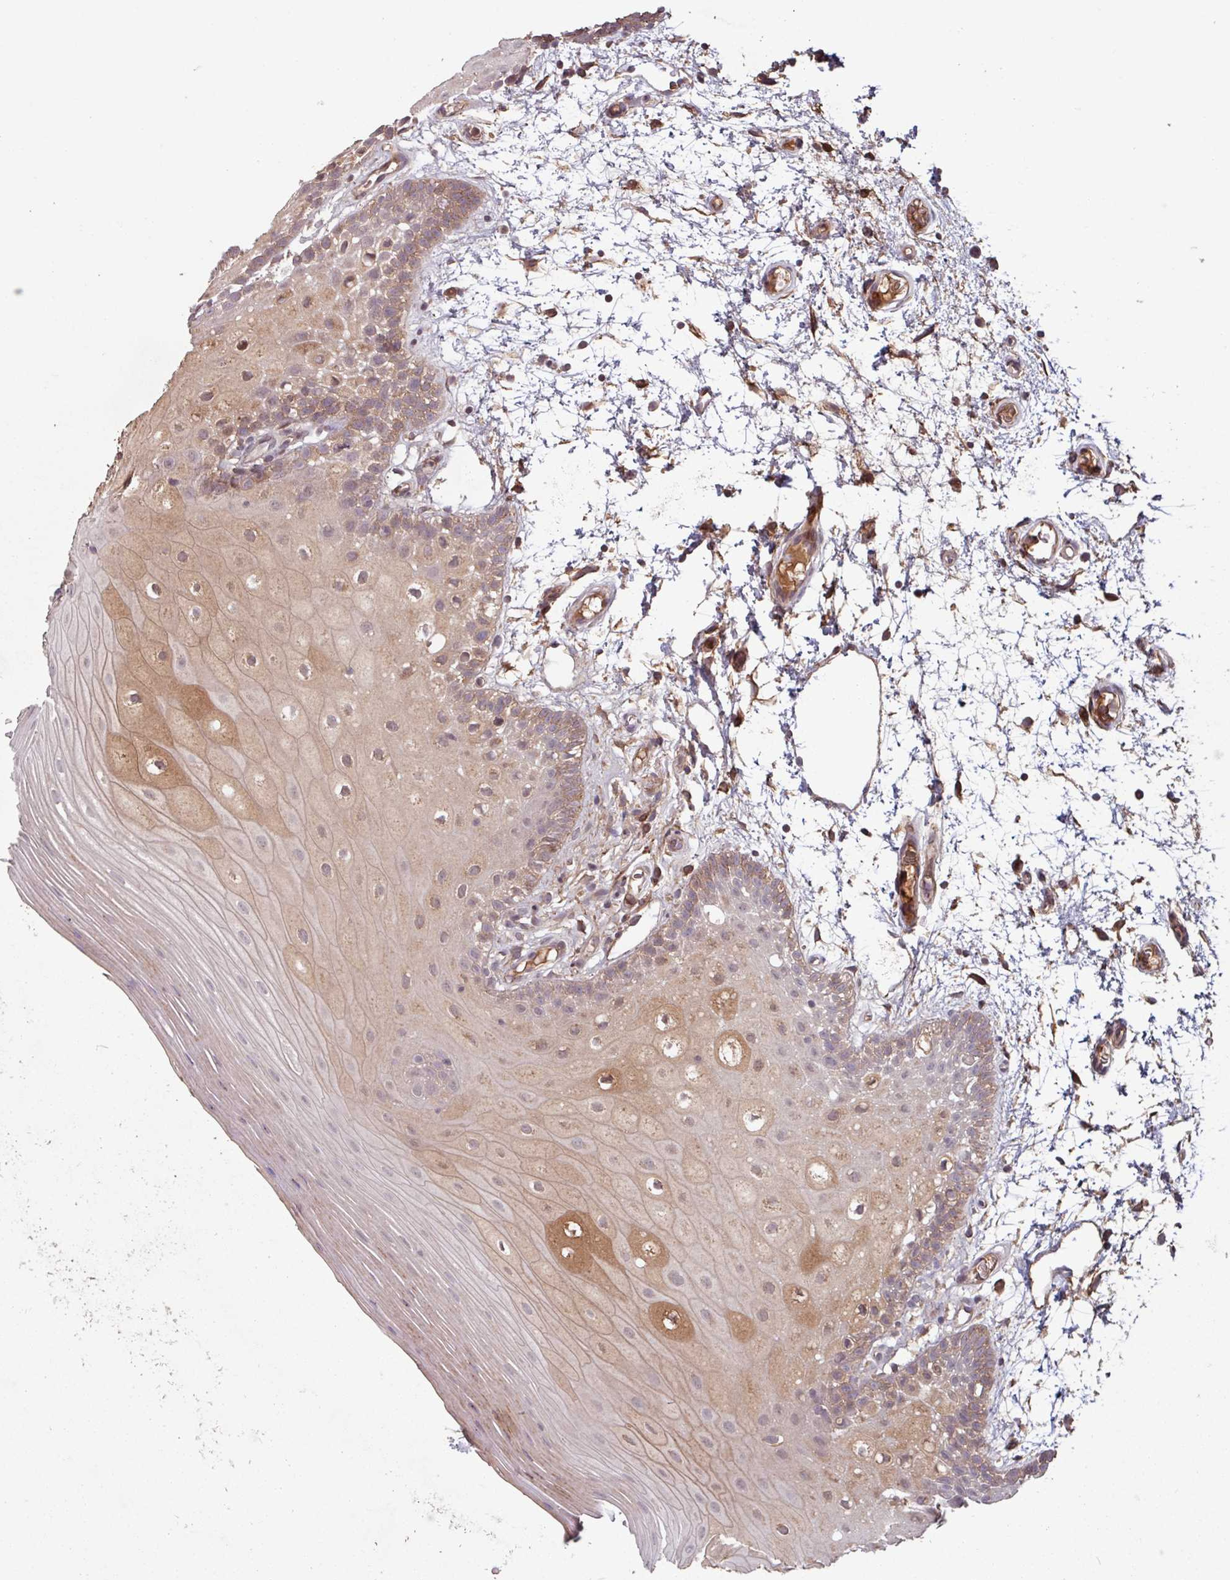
{"staining": {"intensity": "moderate", "quantity": ">75%", "location": "cytoplasmic/membranous"}, "tissue": "oral mucosa", "cell_type": "Squamous epithelial cells", "image_type": "normal", "snomed": [{"axis": "morphology", "description": "Normal tissue, NOS"}, {"axis": "morphology", "description": "Squamous cell carcinoma, NOS"}, {"axis": "topography", "description": "Oral tissue"}, {"axis": "topography", "description": "Tounge, NOS"}, {"axis": "topography", "description": "Head-Neck"}], "caption": "A photomicrograph showing moderate cytoplasmic/membranous expression in approximately >75% of squamous epithelial cells in normal oral mucosa, as visualized by brown immunohistochemical staining.", "gene": "TMEM88", "patient": {"sex": "male", "age": 76}}